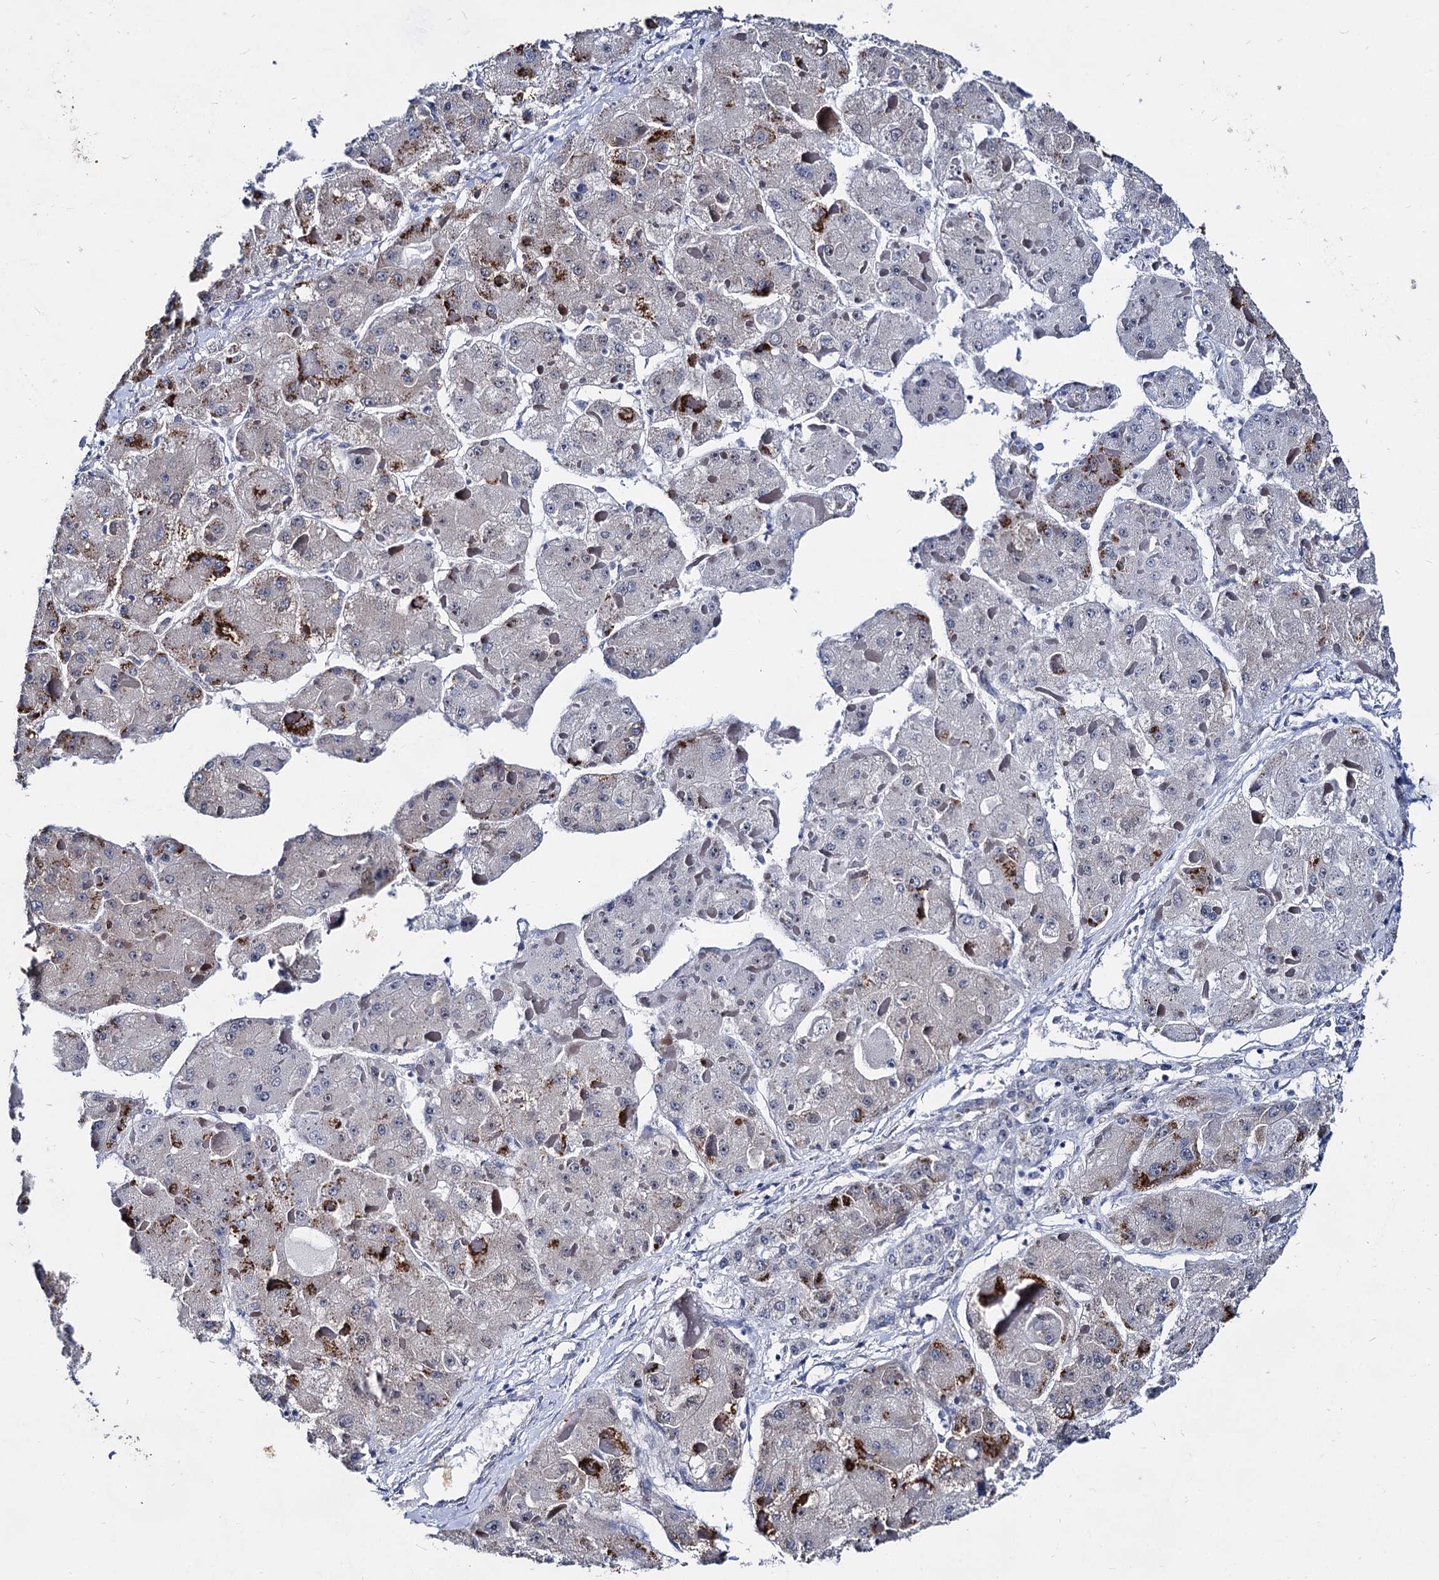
{"staining": {"intensity": "strong", "quantity": "25%-75%", "location": "cytoplasmic/membranous"}, "tissue": "liver cancer", "cell_type": "Tumor cells", "image_type": "cancer", "snomed": [{"axis": "morphology", "description": "Carcinoma, Hepatocellular, NOS"}, {"axis": "topography", "description": "Liver"}], "caption": "Strong cytoplasmic/membranous protein positivity is identified in approximately 25%-75% of tumor cells in liver hepatocellular carcinoma.", "gene": "CAPRIN2", "patient": {"sex": "female", "age": 73}}